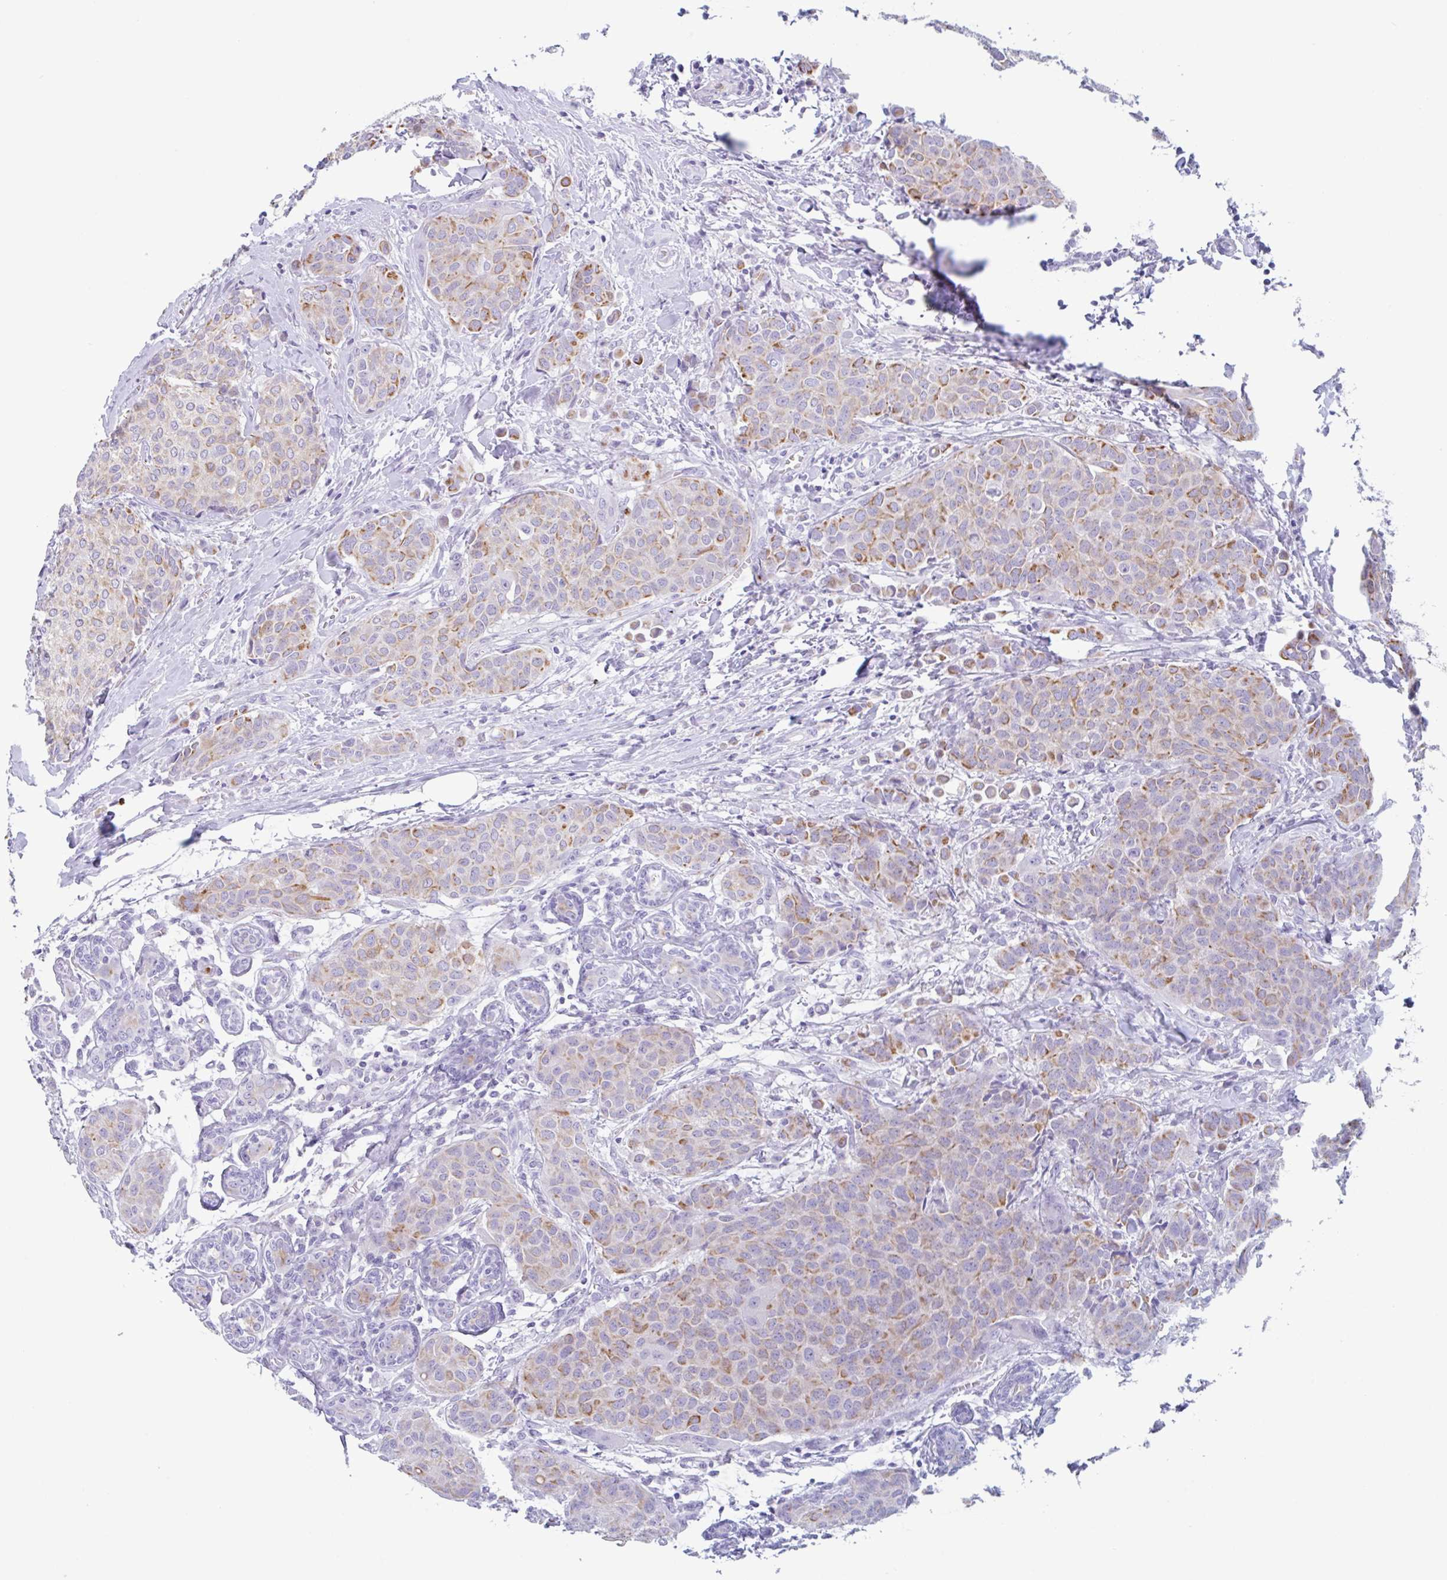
{"staining": {"intensity": "moderate", "quantity": ">75%", "location": "cytoplasmic/membranous"}, "tissue": "breast cancer", "cell_type": "Tumor cells", "image_type": "cancer", "snomed": [{"axis": "morphology", "description": "Duct carcinoma"}, {"axis": "topography", "description": "Breast"}], "caption": "Immunohistochemical staining of human breast cancer (infiltrating ductal carcinoma) reveals medium levels of moderate cytoplasmic/membranous positivity in approximately >75% of tumor cells.", "gene": "DTWD2", "patient": {"sex": "female", "age": 47}}